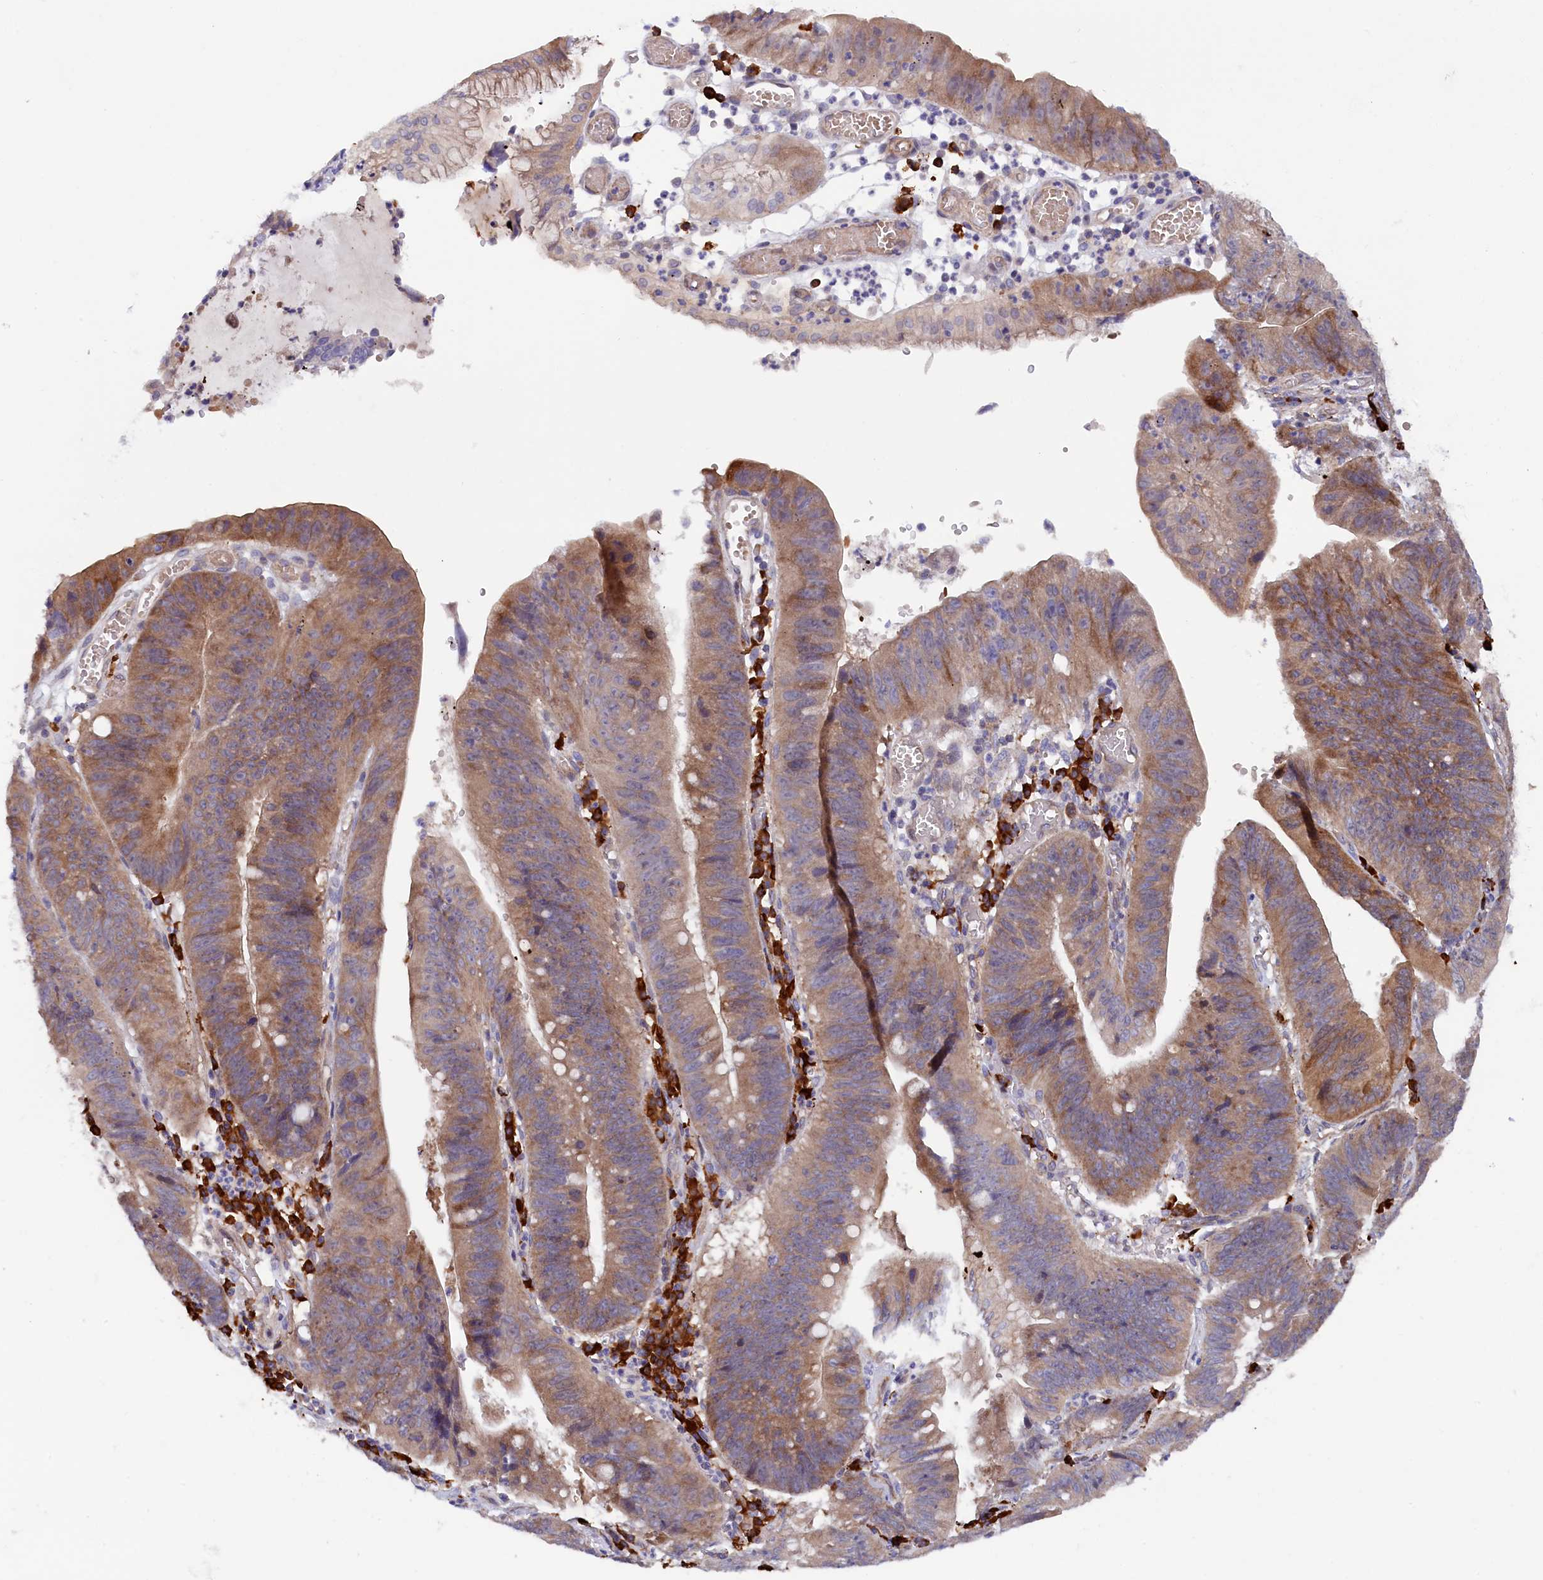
{"staining": {"intensity": "moderate", "quantity": ">75%", "location": "cytoplasmic/membranous"}, "tissue": "stomach cancer", "cell_type": "Tumor cells", "image_type": "cancer", "snomed": [{"axis": "morphology", "description": "Adenocarcinoma, NOS"}, {"axis": "topography", "description": "Stomach"}], "caption": "Immunohistochemistry of stomach cancer reveals medium levels of moderate cytoplasmic/membranous expression in approximately >75% of tumor cells. (DAB = brown stain, brightfield microscopy at high magnification).", "gene": "JPT2", "patient": {"sex": "male", "age": 59}}